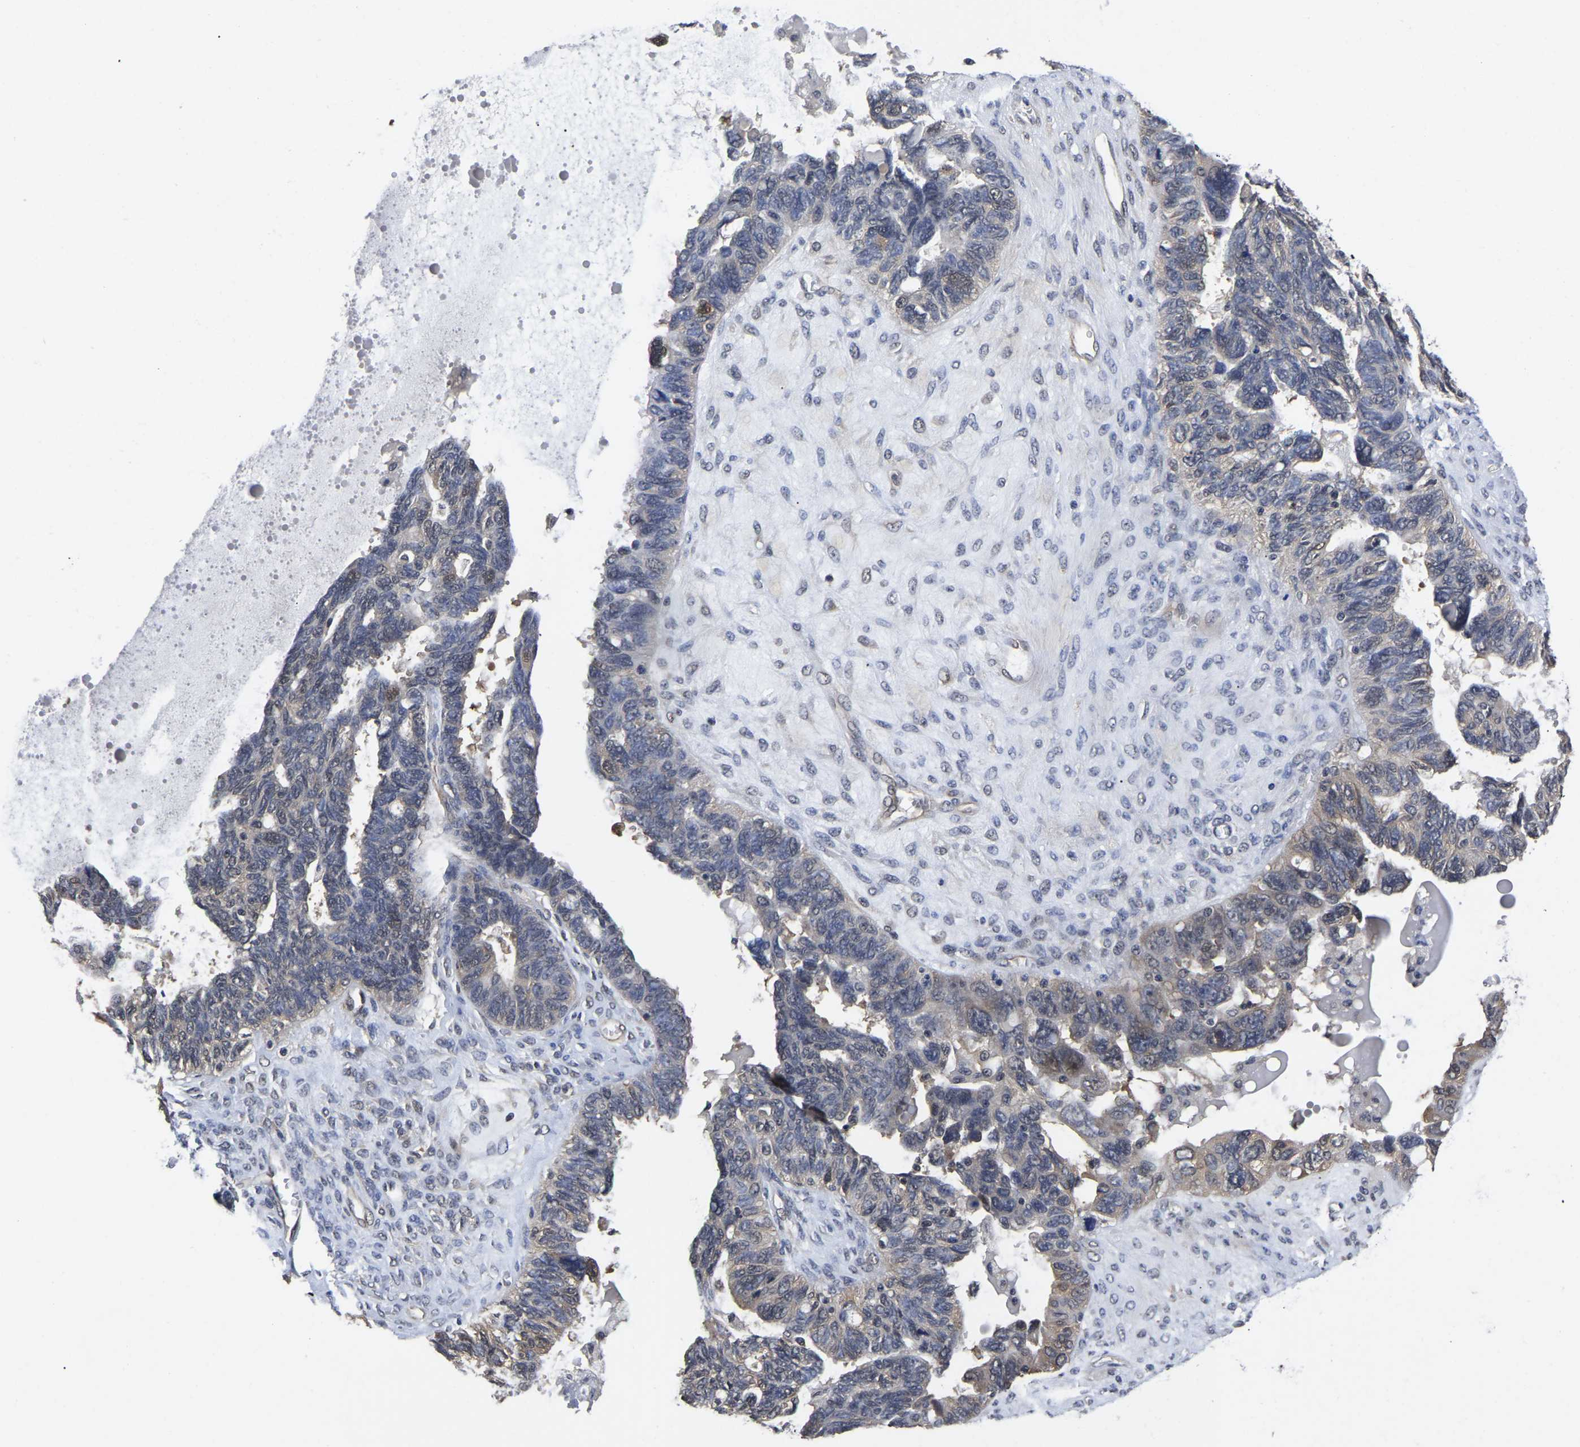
{"staining": {"intensity": "weak", "quantity": "<25%", "location": "cytoplasmic/membranous,nuclear"}, "tissue": "ovarian cancer", "cell_type": "Tumor cells", "image_type": "cancer", "snomed": [{"axis": "morphology", "description": "Cystadenocarcinoma, serous, NOS"}, {"axis": "topography", "description": "Ovary"}], "caption": "DAB immunohistochemical staining of human ovarian cancer (serous cystadenocarcinoma) displays no significant expression in tumor cells.", "gene": "MCOLN2", "patient": {"sex": "female", "age": 79}}